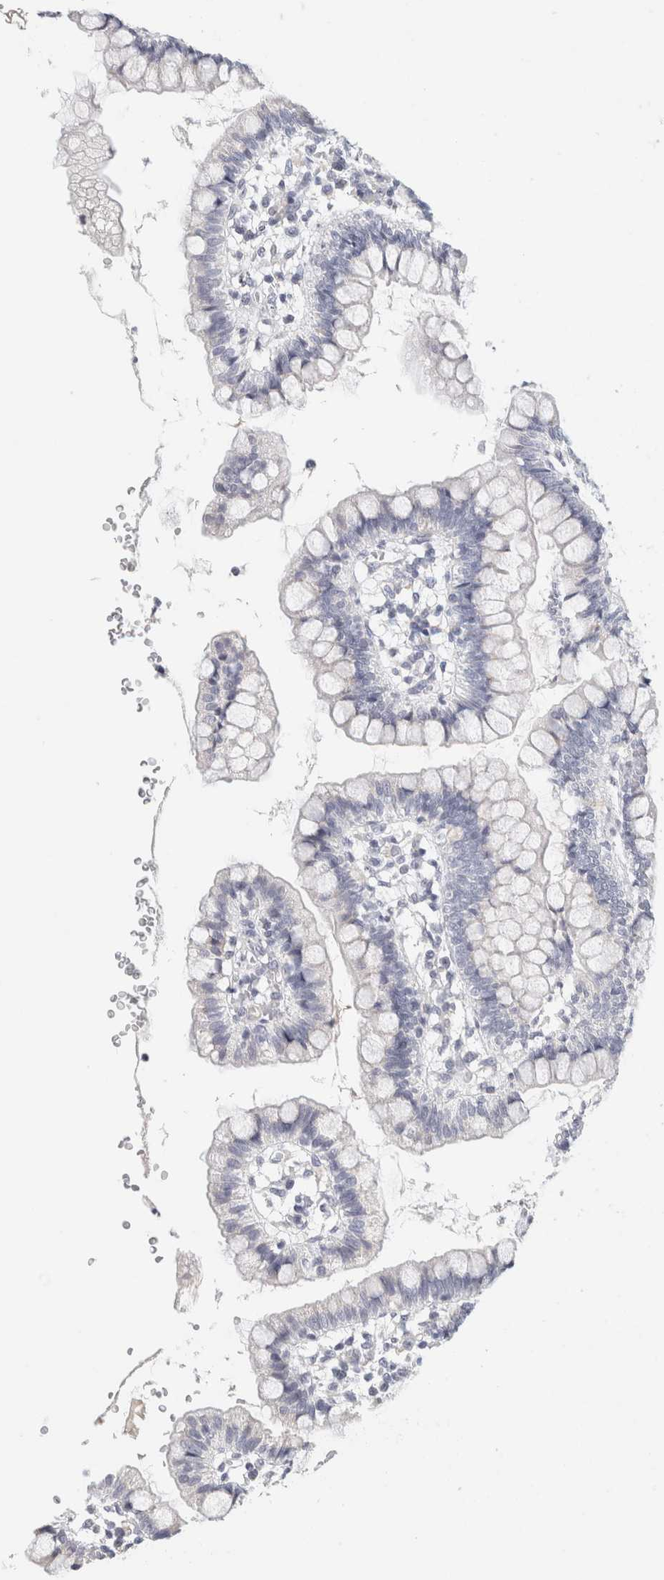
{"staining": {"intensity": "moderate", "quantity": "<25%", "location": "cytoplasmic/membranous"}, "tissue": "small intestine", "cell_type": "Glandular cells", "image_type": "normal", "snomed": [{"axis": "morphology", "description": "Normal tissue, NOS"}, {"axis": "morphology", "description": "Developmental malformation"}, {"axis": "topography", "description": "Small intestine"}], "caption": "This micrograph exhibits IHC staining of benign human small intestine, with low moderate cytoplasmic/membranous positivity in approximately <25% of glandular cells.", "gene": "STK31", "patient": {"sex": "male"}}